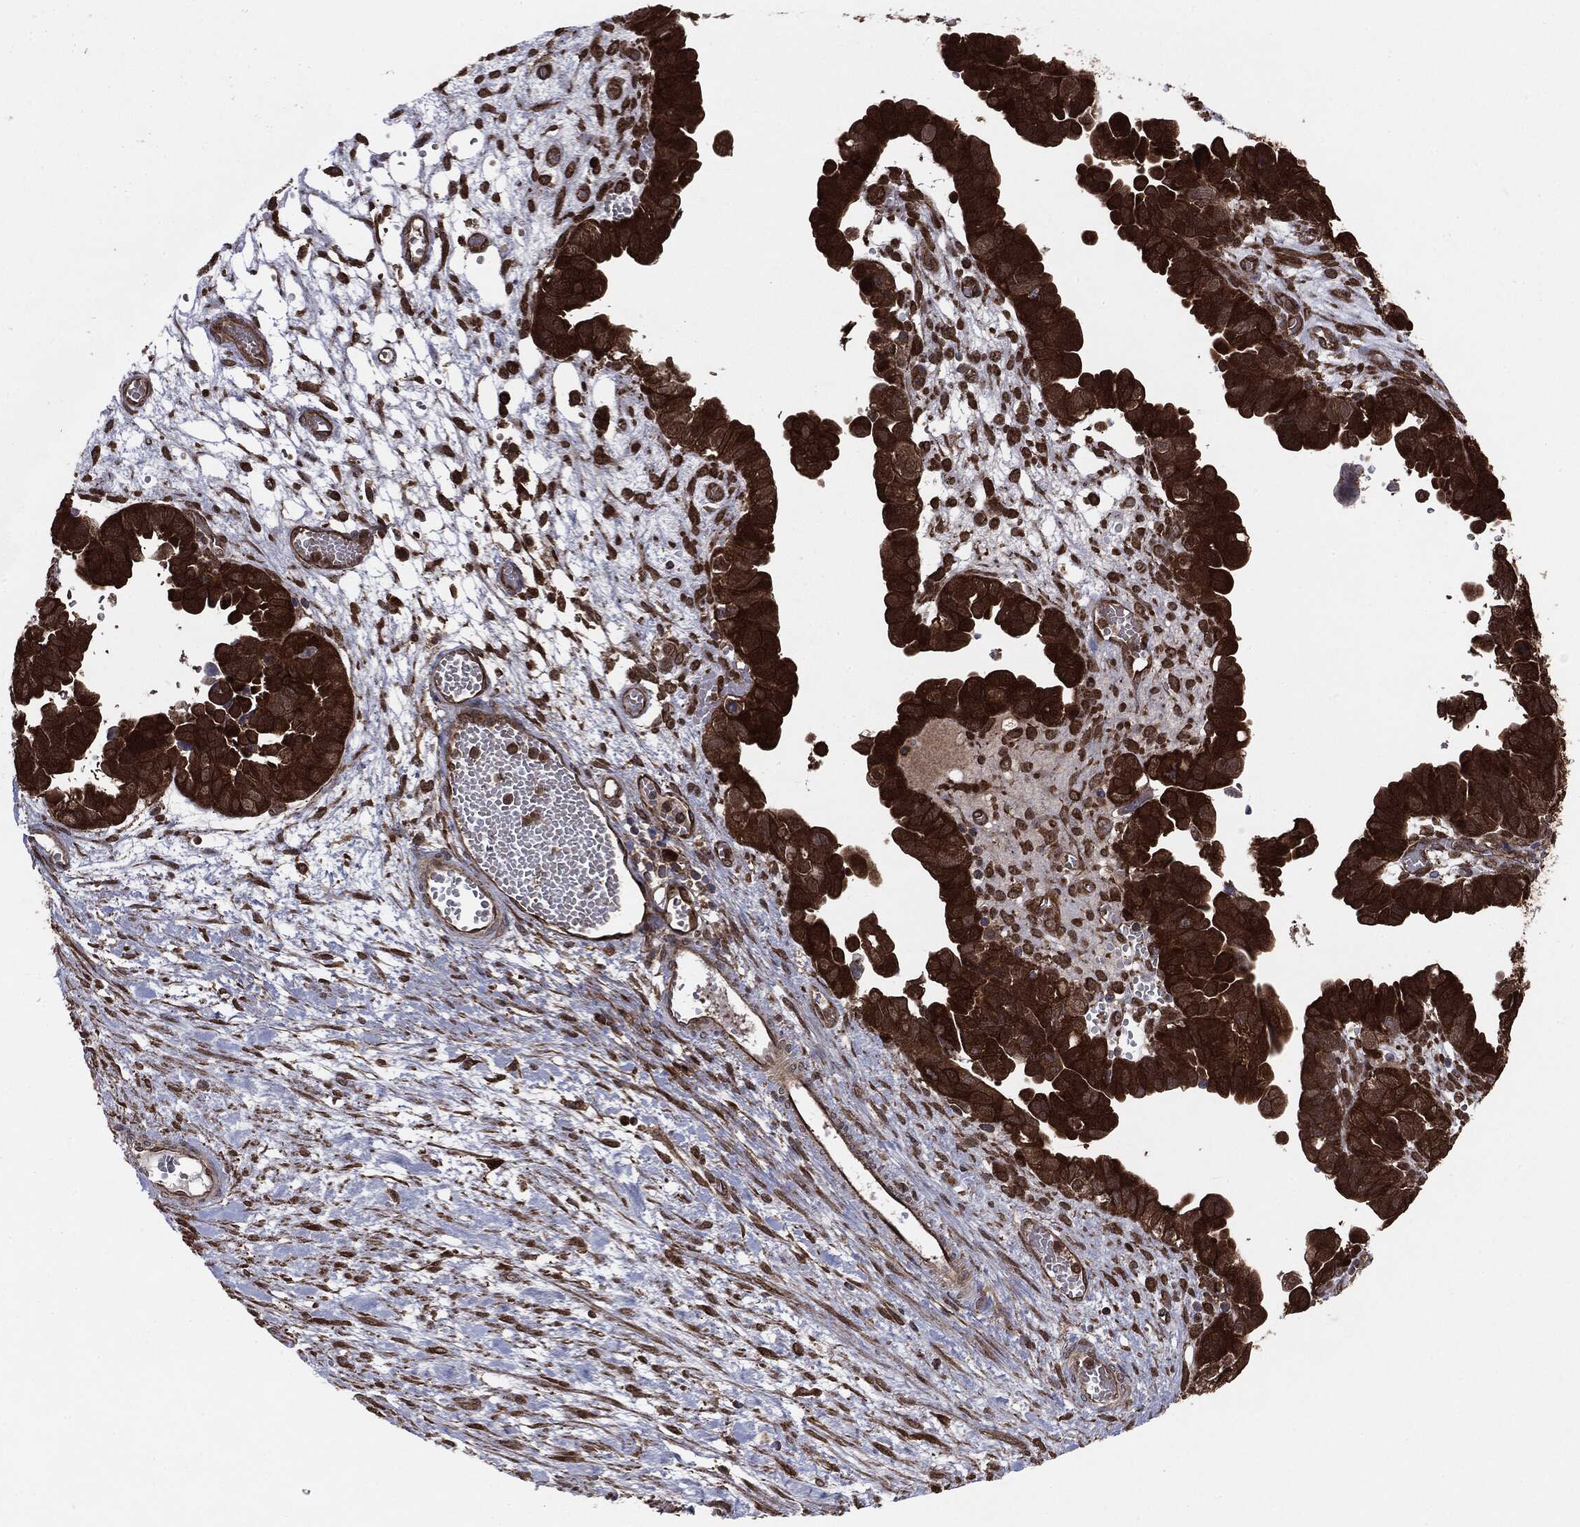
{"staining": {"intensity": "strong", "quantity": ">75%", "location": "cytoplasmic/membranous"}, "tissue": "ovarian cancer", "cell_type": "Tumor cells", "image_type": "cancer", "snomed": [{"axis": "morphology", "description": "Cystadenocarcinoma, serous, NOS"}, {"axis": "topography", "description": "Ovary"}], "caption": "Protein staining displays strong cytoplasmic/membranous expression in about >75% of tumor cells in ovarian cancer (serous cystadenocarcinoma). Immunohistochemistry (ihc) stains the protein of interest in brown and the nuclei are stained blue.", "gene": "NME1", "patient": {"sex": "female", "age": 64}}